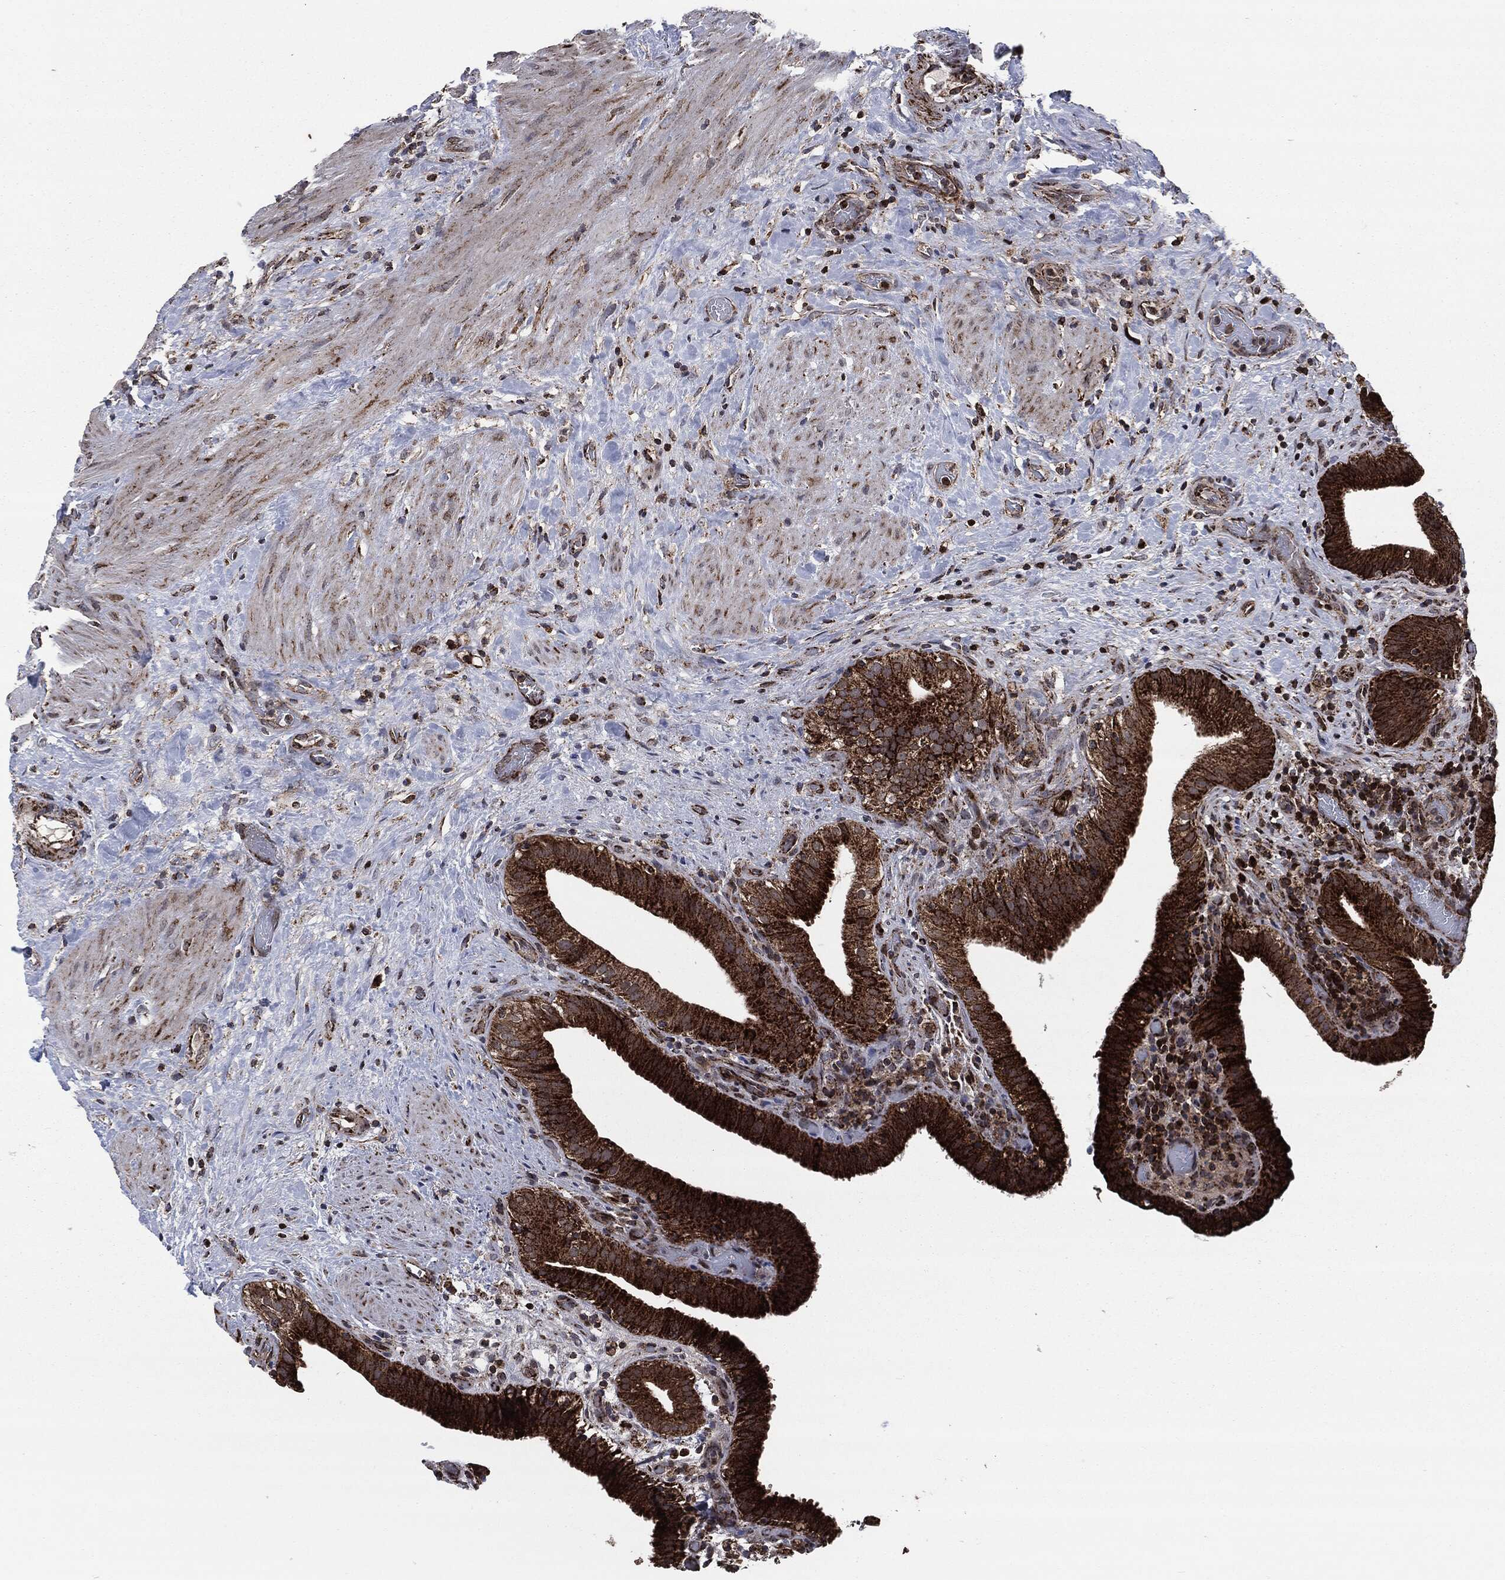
{"staining": {"intensity": "strong", "quantity": "25%-75%", "location": "cytoplasmic/membranous"}, "tissue": "gallbladder", "cell_type": "Glandular cells", "image_type": "normal", "snomed": [{"axis": "morphology", "description": "Normal tissue, NOS"}, {"axis": "topography", "description": "Gallbladder"}], "caption": "Gallbladder stained with immunohistochemistry (IHC) displays strong cytoplasmic/membranous expression in approximately 25%-75% of glandular cells. The staining was performed using DAB (3,3'-diaminobenzidine), with brown indicating positive protein expression. Nuclei are stained blue with hematoxylin.", "gene": "FH", "patient": {"sex": "male", "age": 62}}